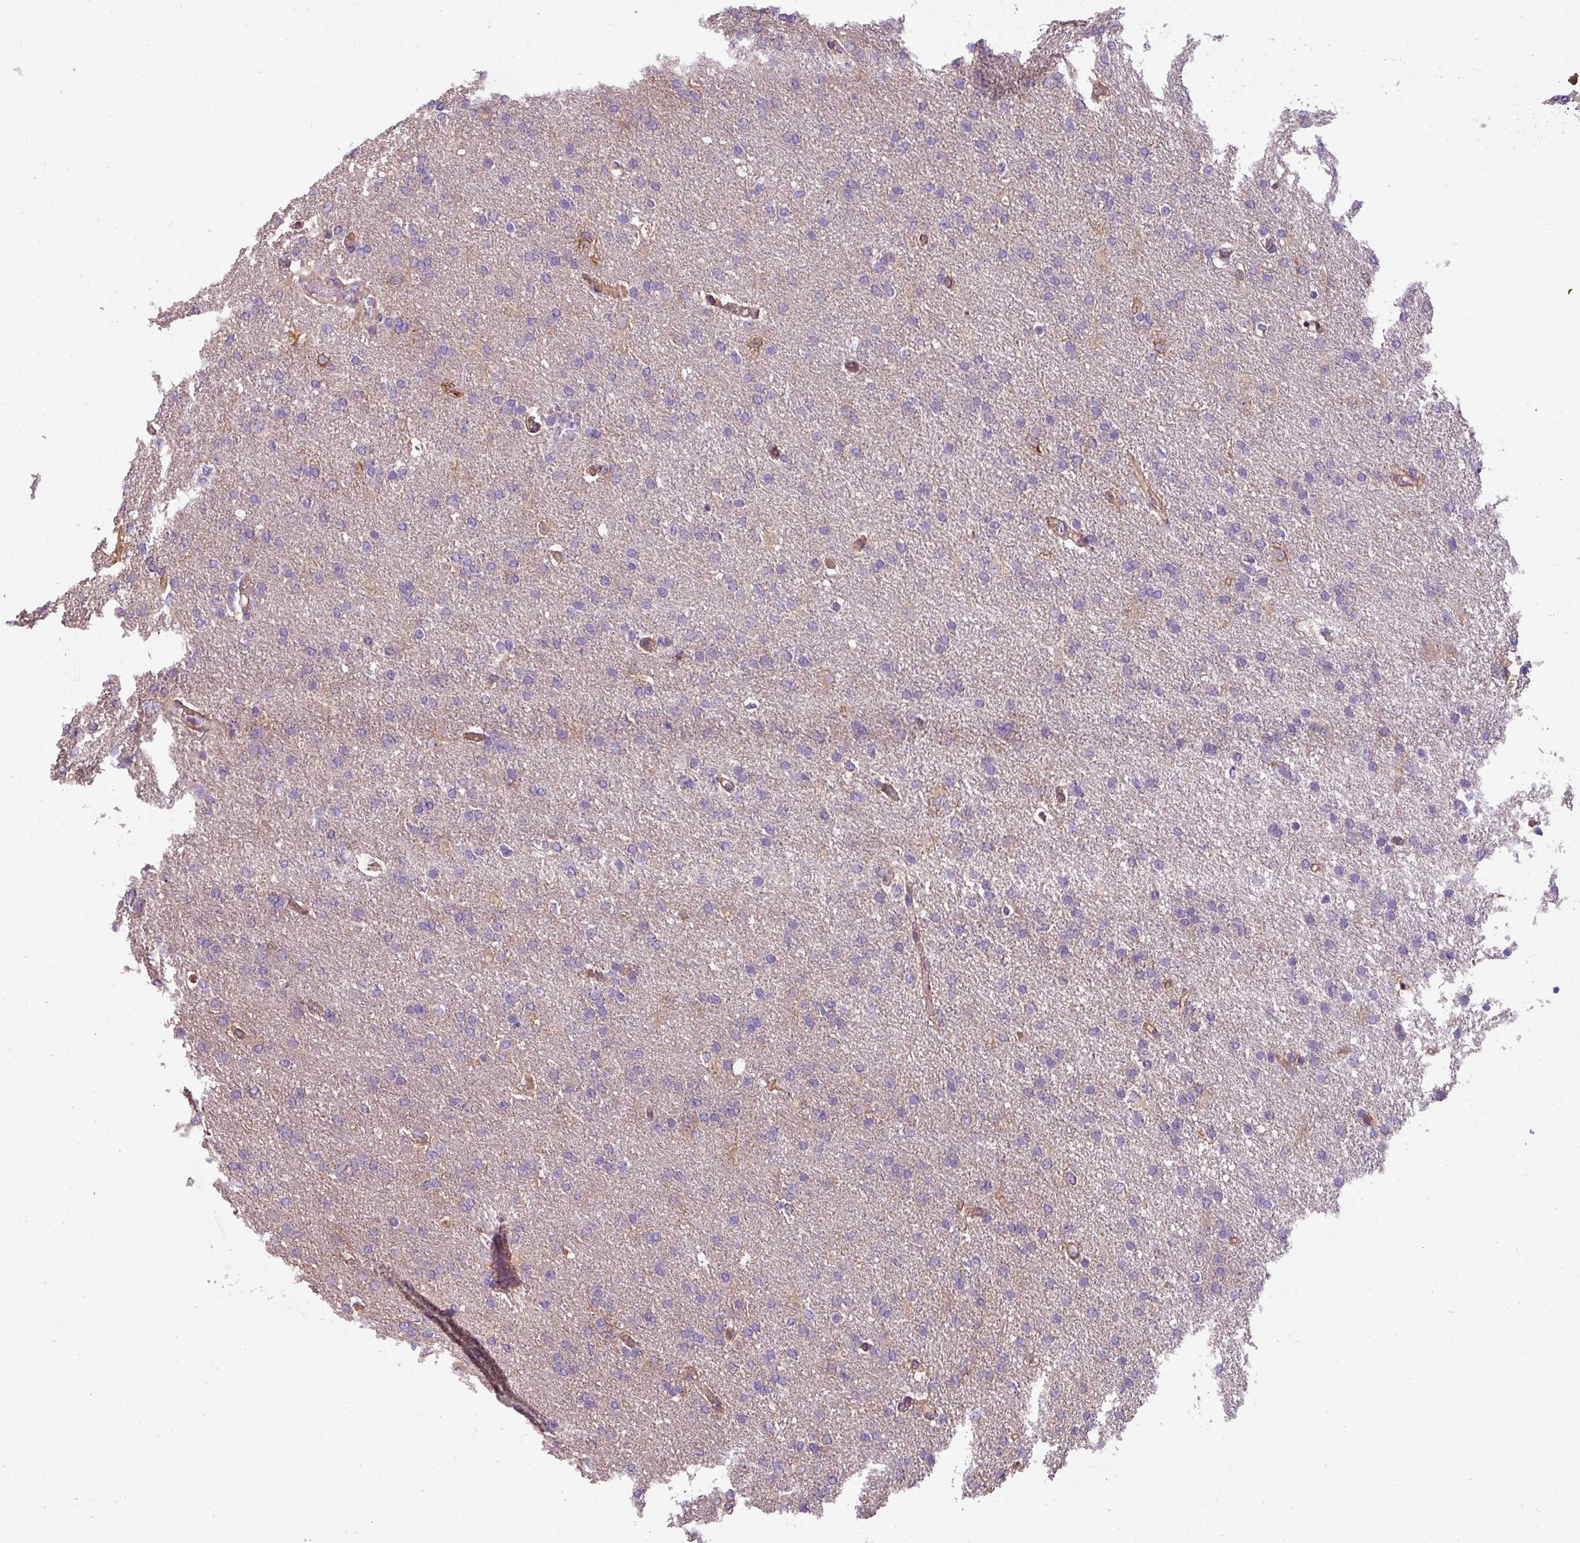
{"staining": {"intensity": "negative", "quantity": "none", "location": "none"}, "tissue": "glioma", "cell_type": "Tumor cells", "image_type": "cancer", "snomed": [{"axis": "morphology", "description": "Glioma, malignant, High grade"}, {"axis": "topography", "description": "Brain"}], "caption": "High magnification brightfield microscopy of malignant glioma (high-grade) stained with DAB (3,3'-diaminobenzidine) (brown) and counterstained with hematoxylin (blue): tumor cells show no significant expression. (DAB immunohistochemistry (IHC), high magnification).", "gene": "PALS2", "patient": {"sex": "male", "age": 72}}